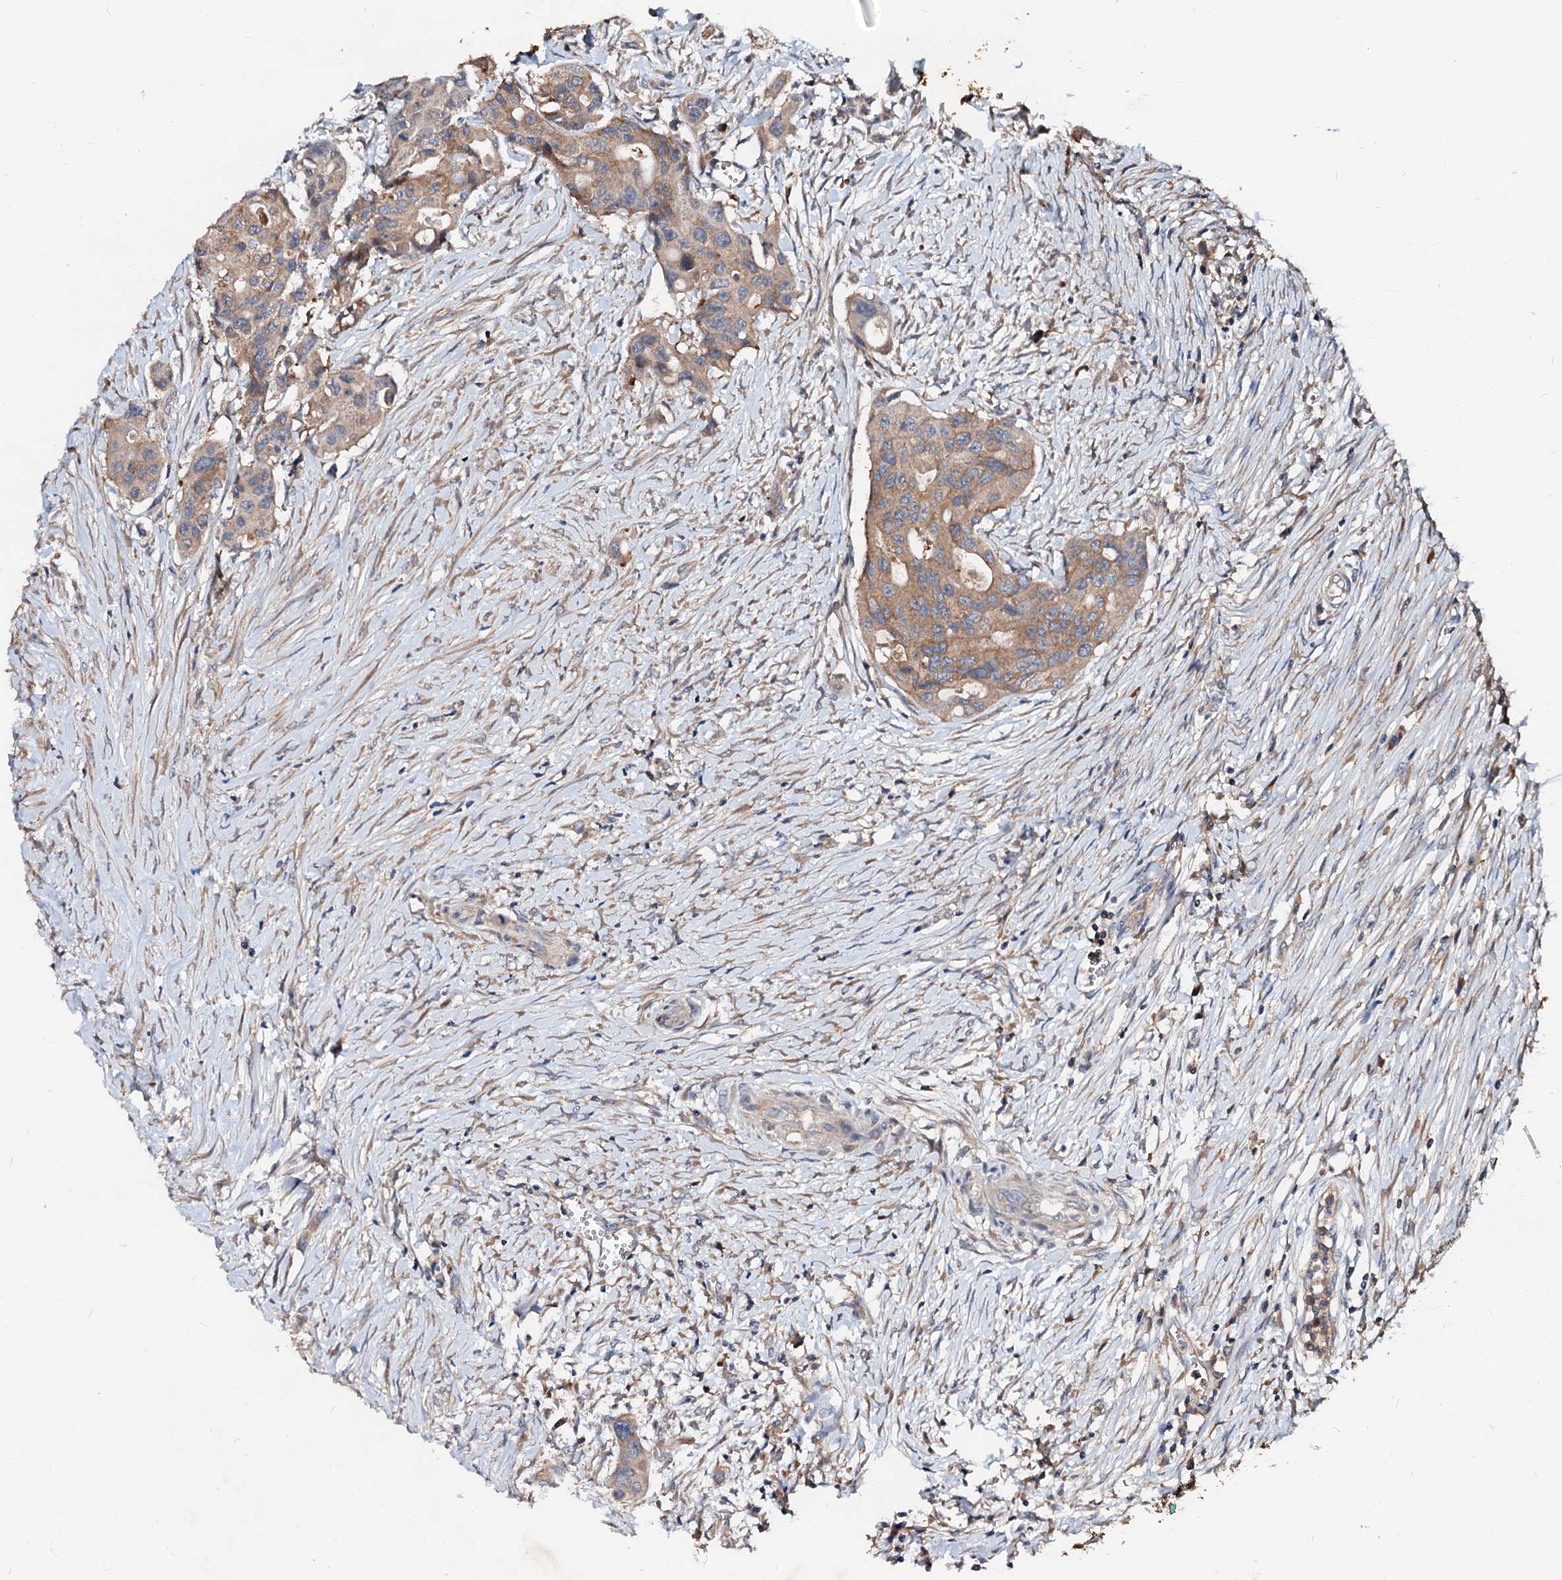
{"staining": {"intensity": "moderate", "quantity": ">75%", "location": "cytoplasmic/membranous"}, "tissue": "colorectal cancer", "cell_type": "Tumor cells", "image_type": "cancer", "snomed": [{"axis": "morphology", "description": "Adenocarcinoma, NOS"}, {"axis": "topography", "description": "Colon"}], "caption": "Immunohistochemical staining of human colorectal cancer demonstrates medium levels of moderate cytoplasmic/membranous protein expression in about >75% of tumor cells.", "gene": "EXTL1", "patient": {"sex": "male", "age": 77}}